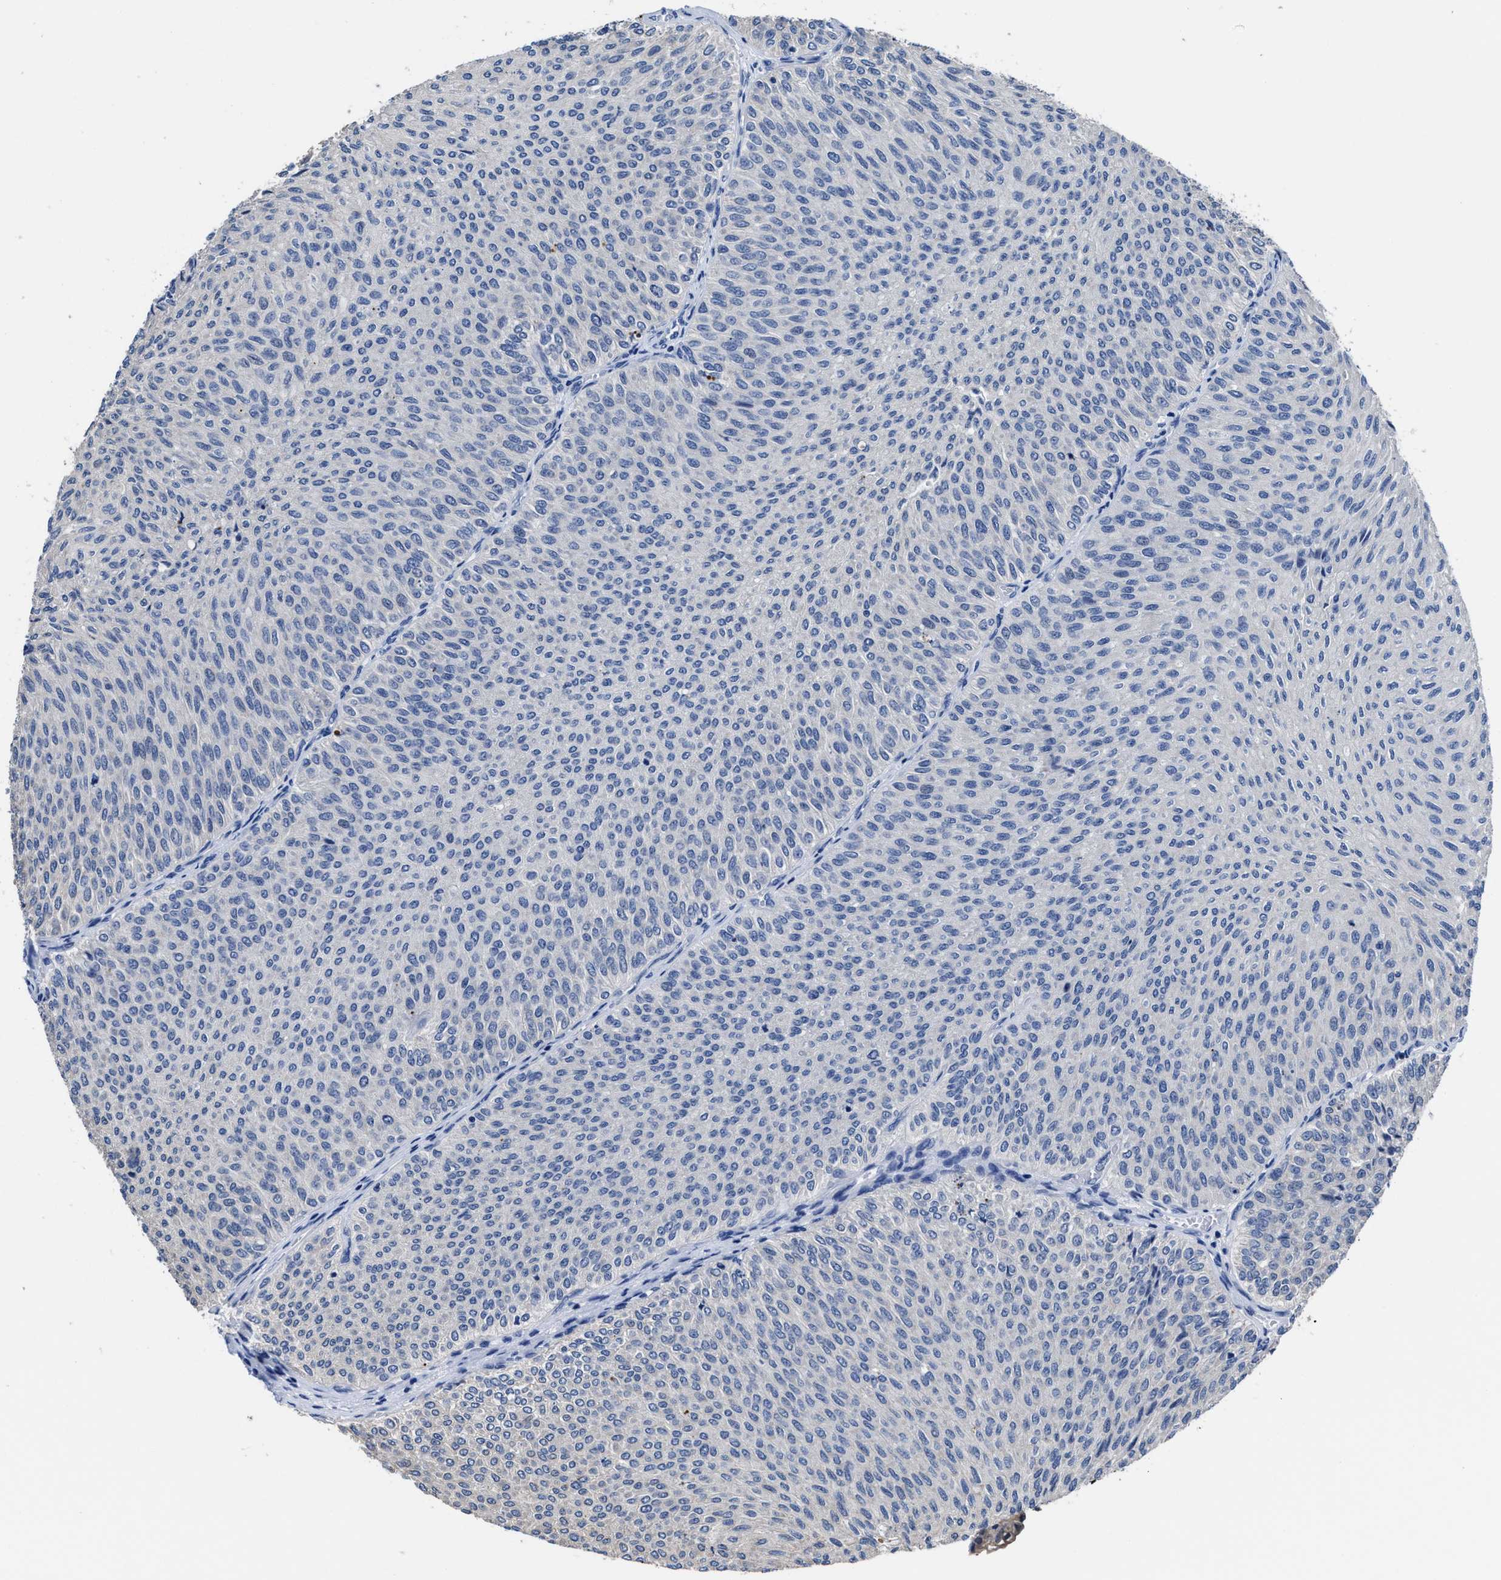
{"staining": {"intensity": "negative", "quantity": "none", "location": "none"}, "tissue": "urothelial cancer", "cell_type": "Tumor cells", "image_type": "cancer", "snomed": [{"axis": "morphology", "description": "Urothelial carcinoma, Low grade"}, {"axis": "topography", "description": "Urinary bladder"}], "caption": "Image shows no significant protein positivity in tumor cells of urothelial cancer.", "gene": "HOOK1", "patient": {"sex": "male", "age": 78}}